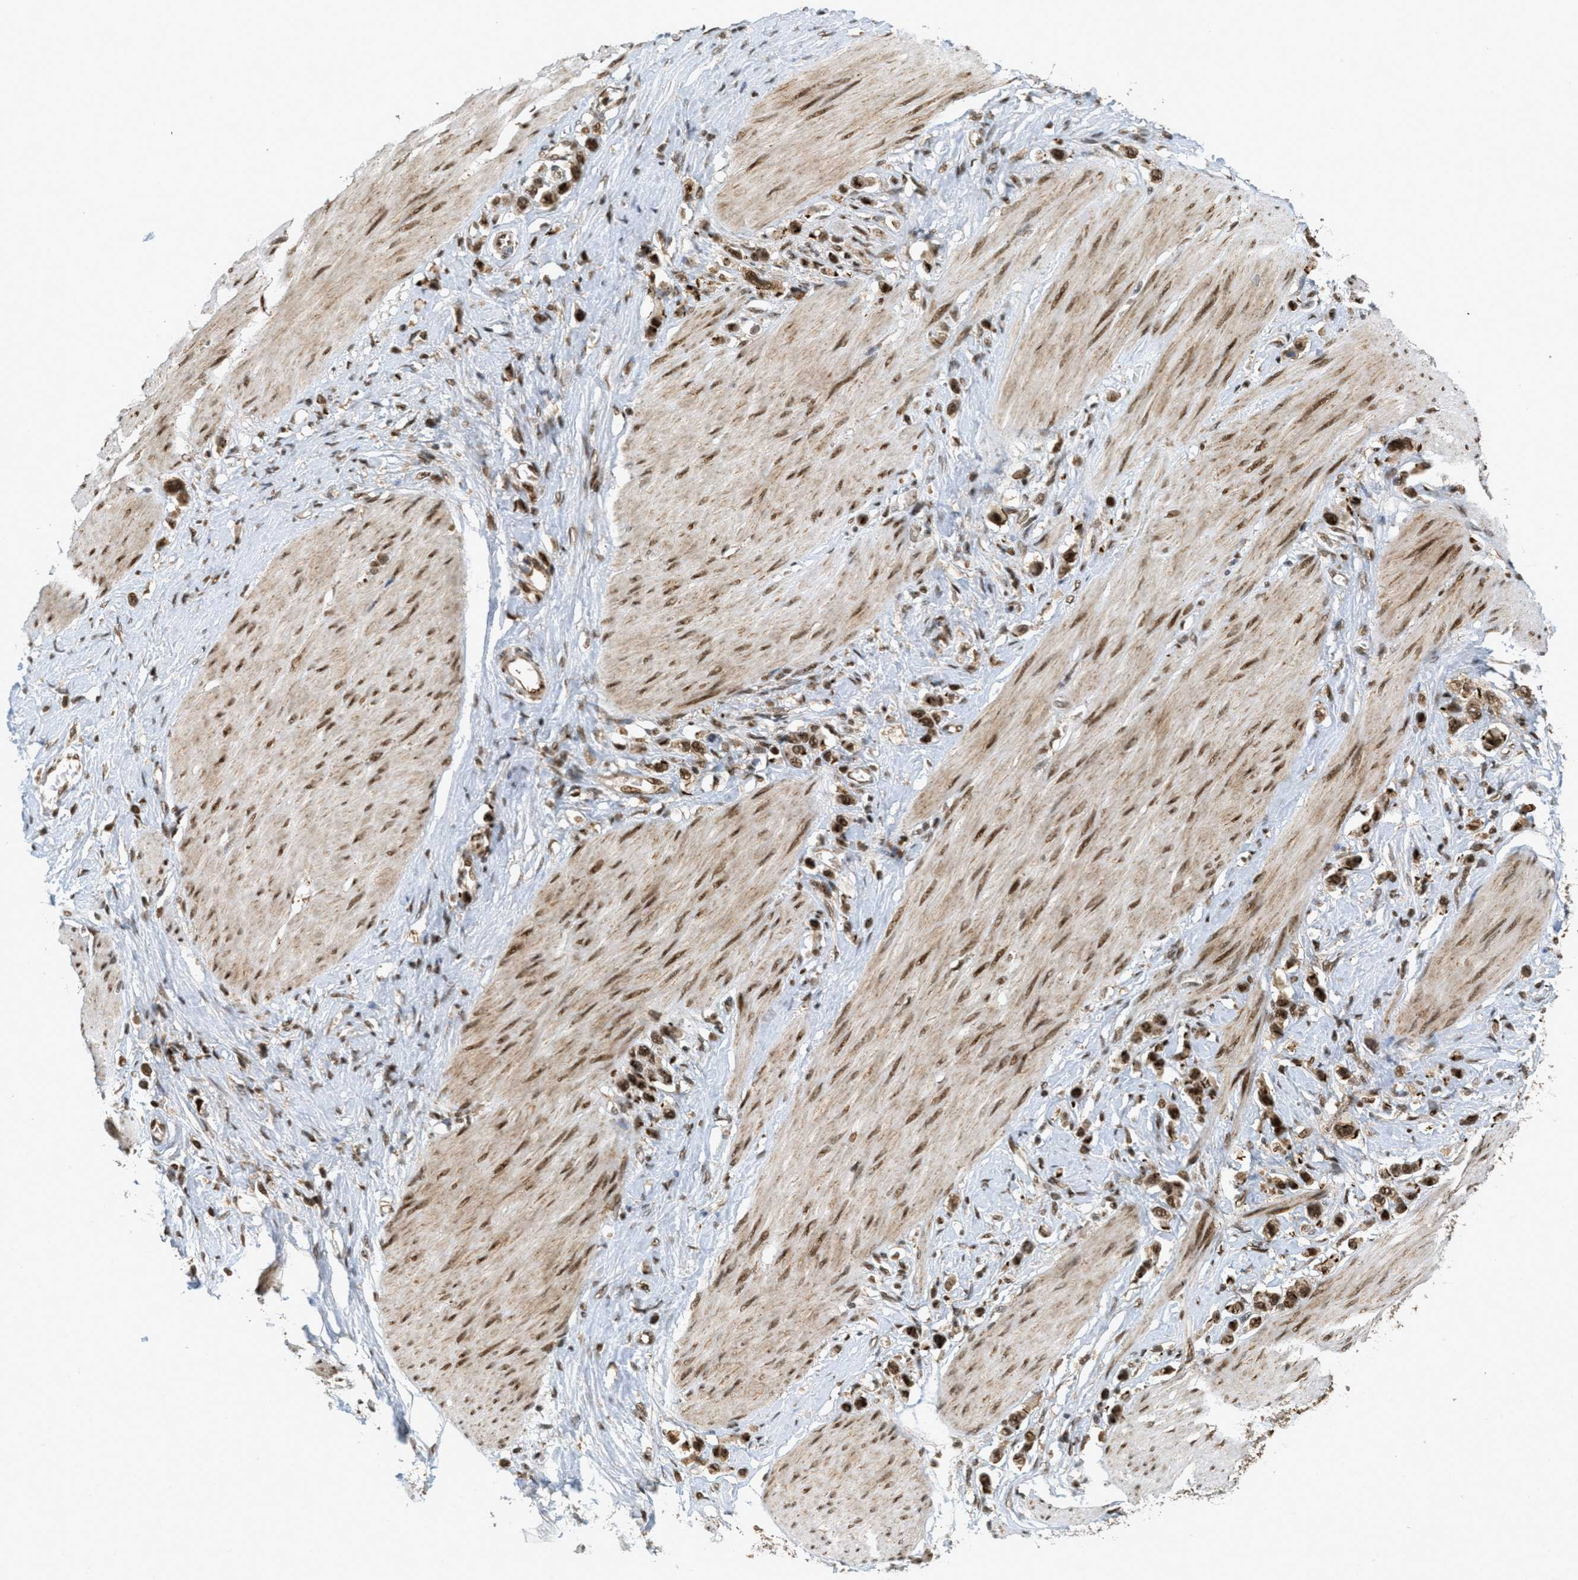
{"staining": {"intensity": "strong", "quantity": "25%-75%", "location": "cytoplasmic/membranous,nuclear"}, "tissue": "stomach cancer", "cell_type": "Tumor cells", "image_type": "cancer", "snomed": [{"axis": "morphology", "description": "Adenocarcinoma, NOS"}, {"axis": "topography", "description": "Stomach"}], "caption": "Approximately 25%-75% of tumor cells in human stomach cancer (adenocarcinoma) exhibit strong cytoplasmic/membranous and nuclear protein staining as visualized by brown immunohistochemical staining.", "gene": "TLK1", "patient": {"sex": "female", "age": 65}}